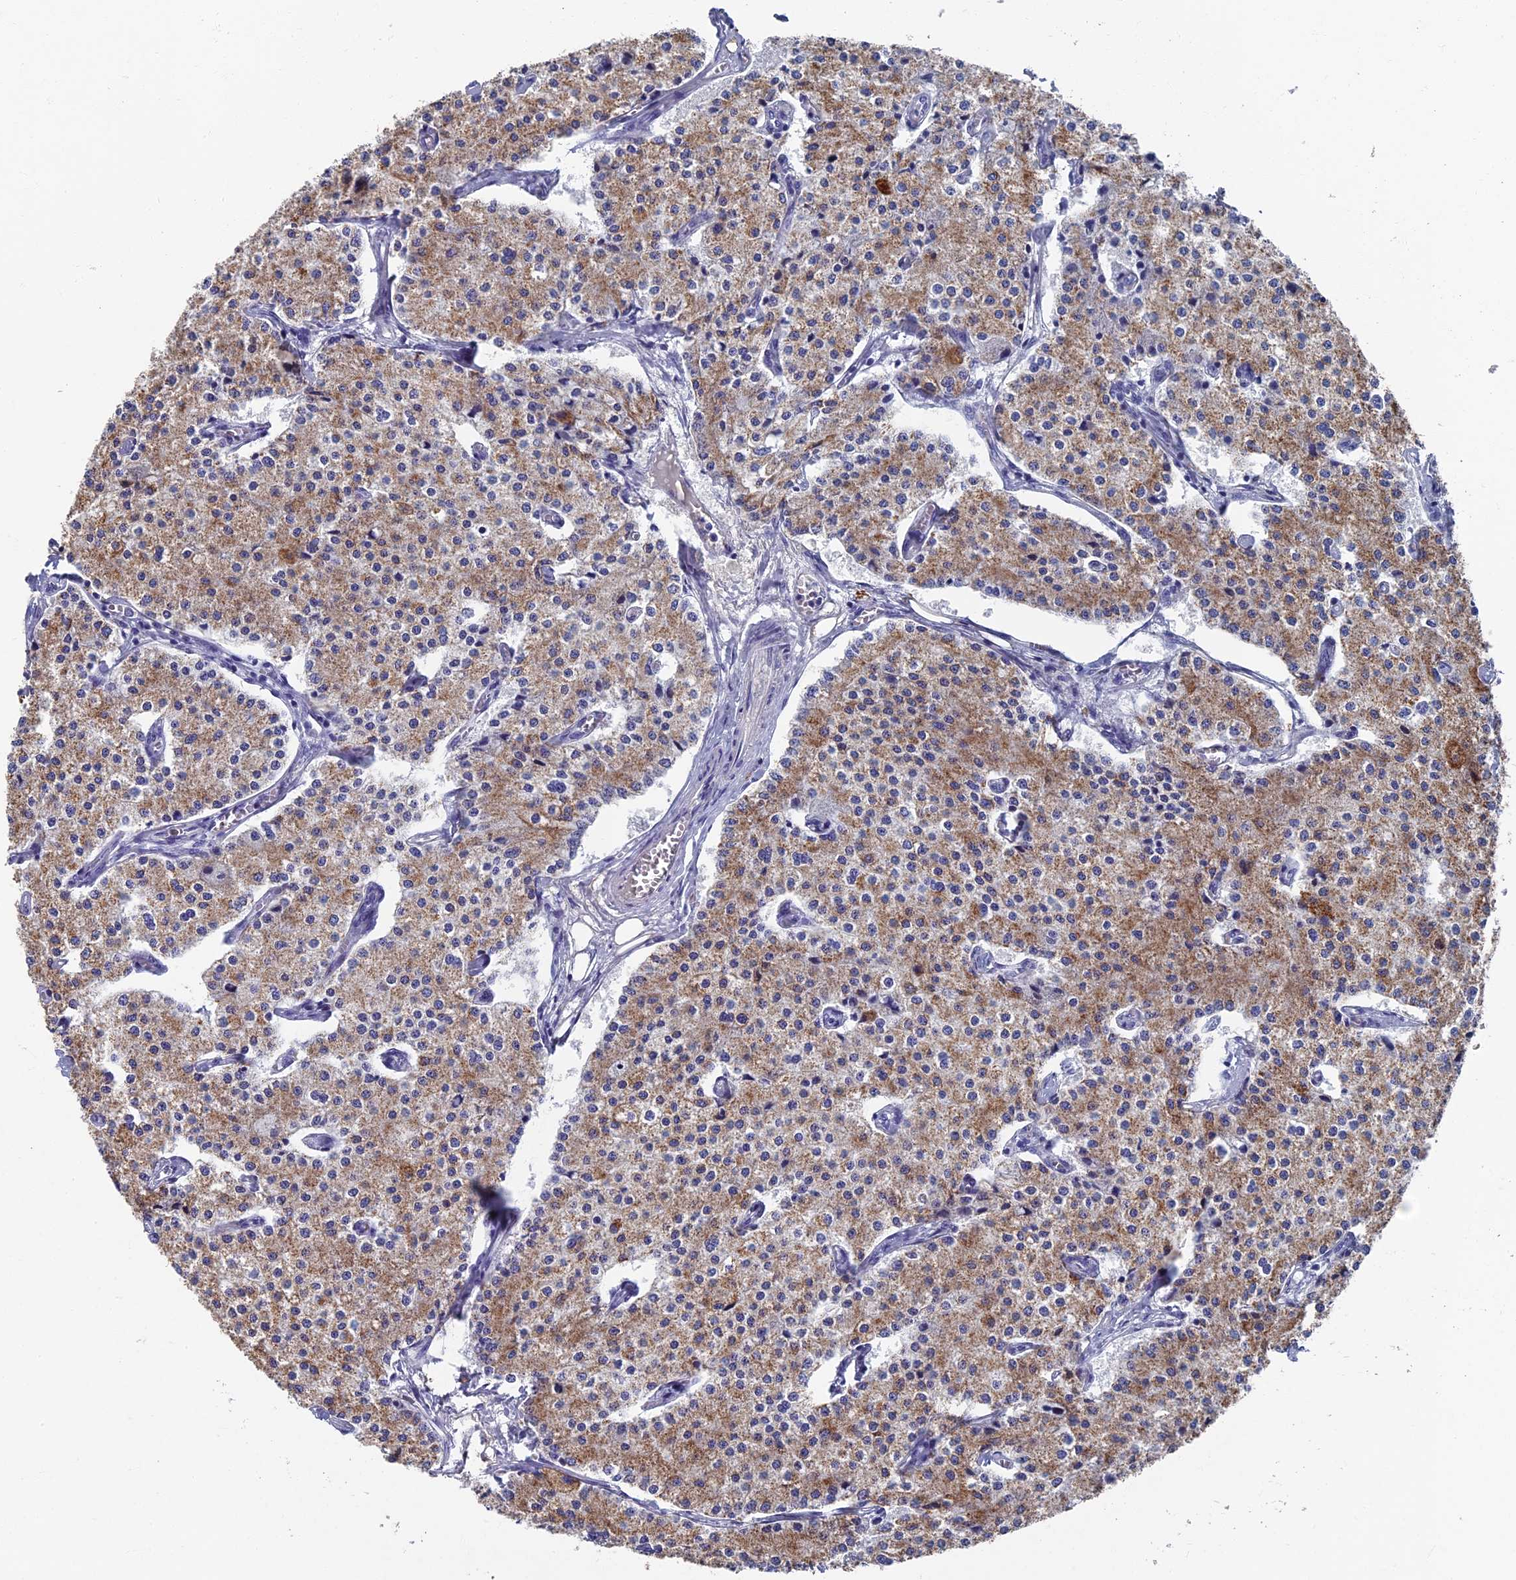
{"staining": {"intensity": "moderate", "quantity": "25%-75%", "location": "cytoplasmic/membranous"}, "tissue": "carcinoid", "cell_type": "Tumor cells", "image_type": "cancer", "snomed": [{"axis": "morphology", "description": "Carcinoid, malignant, NOS"}, {"axis": "topography", "description": "Colon"}], "caption": "Immunohistochemical staining of human carcinoid (malignant) shows medium levels of moderate cytoplasmic/membranous positivity in approximately 25%-75% of tumor cells.", "gene": "OAT", "patient": {"sex": "female", "age": 52}}